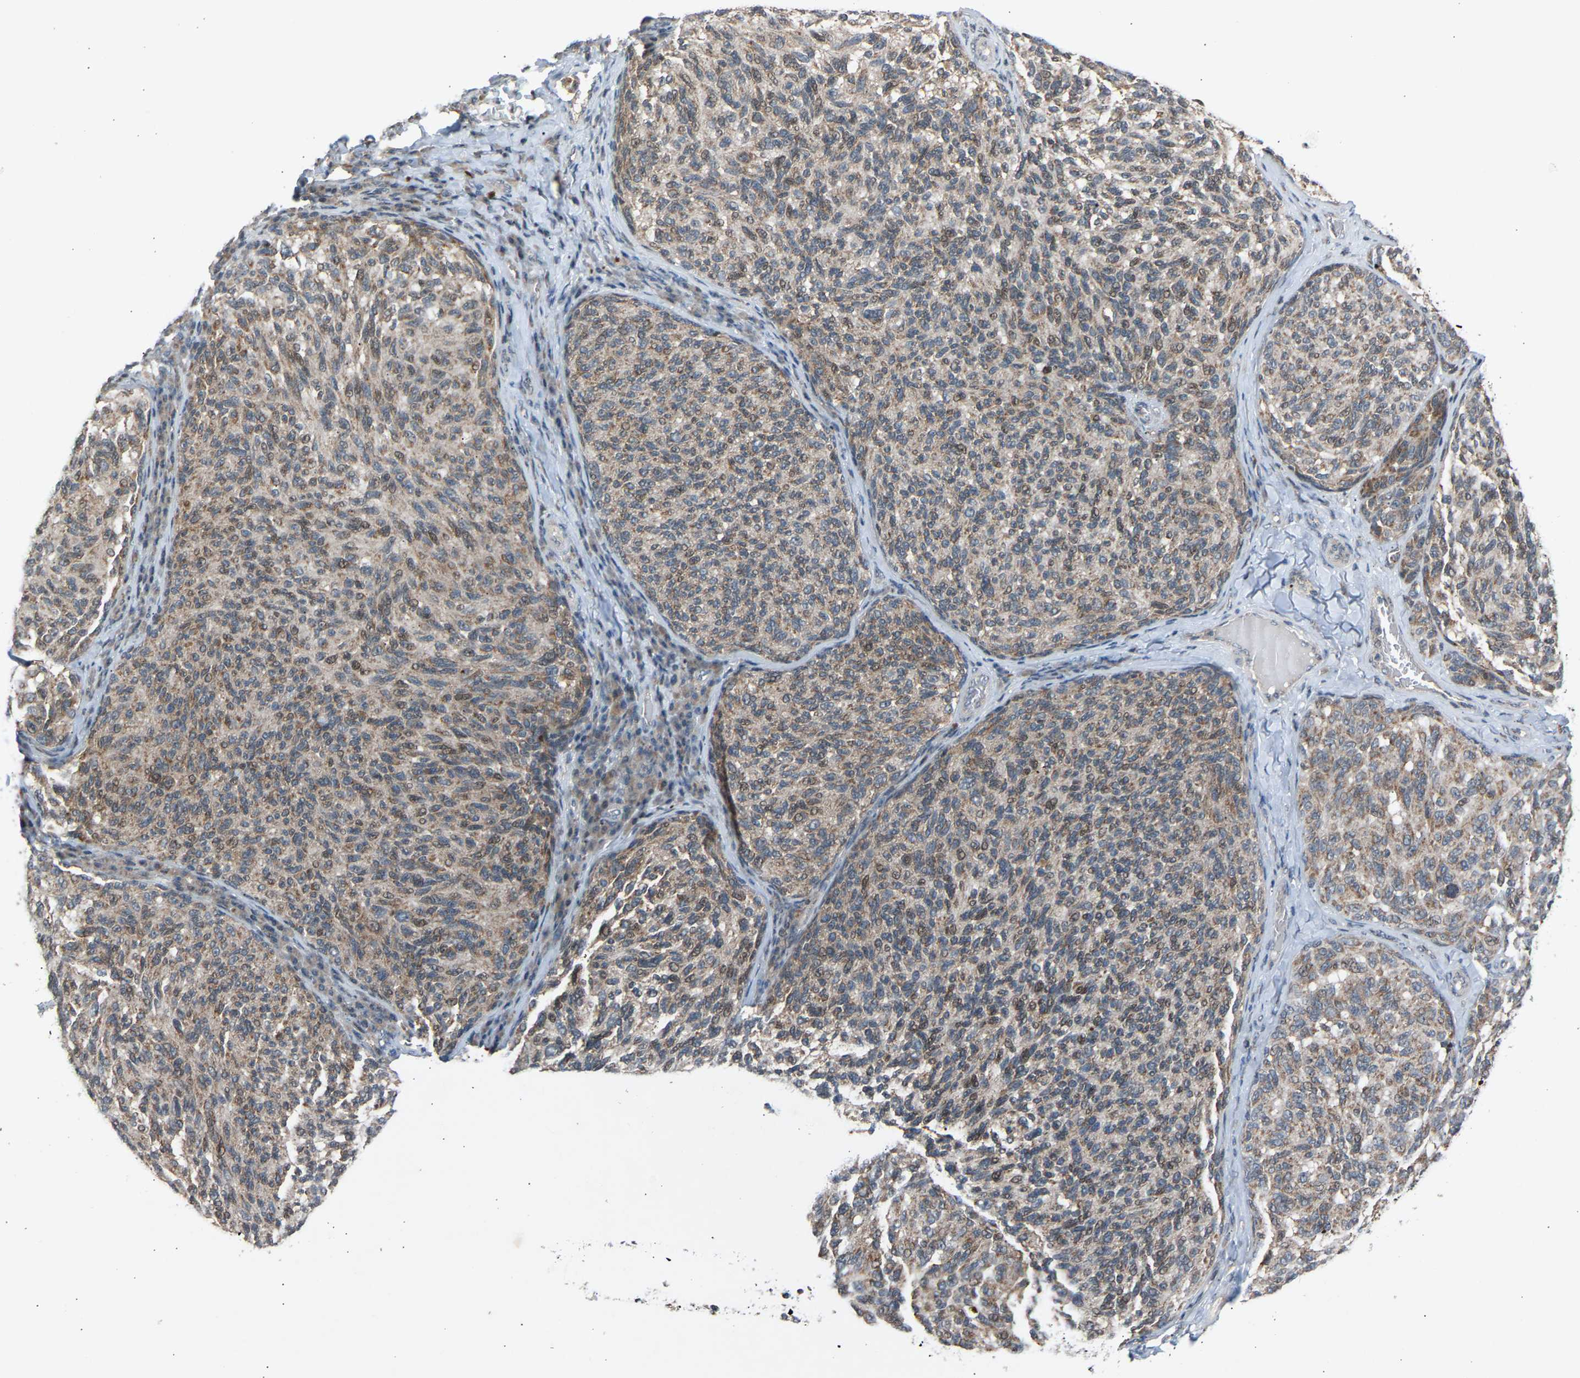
{"staining": {"intensity": "moderate", "quantity": ">75%", "location": "cytoplasmic/membranous"}, "tissue": "melanoma", "cell_type": "Tumor cells", "image_type": "cancer", "snomed": [{"axis": "morphology", "description": "Malignant melanoma, NOS"}, {"axis": "topography", "description": "Skin"}], "caption": "An image showing moderate cytoplasmic/membranous staining in about >75% of tumor cells in melanoma, as visualized by brown immunohistochemical staining.", "gene": "SLIRP", "patient": {"sex": "female", "age": 73}}